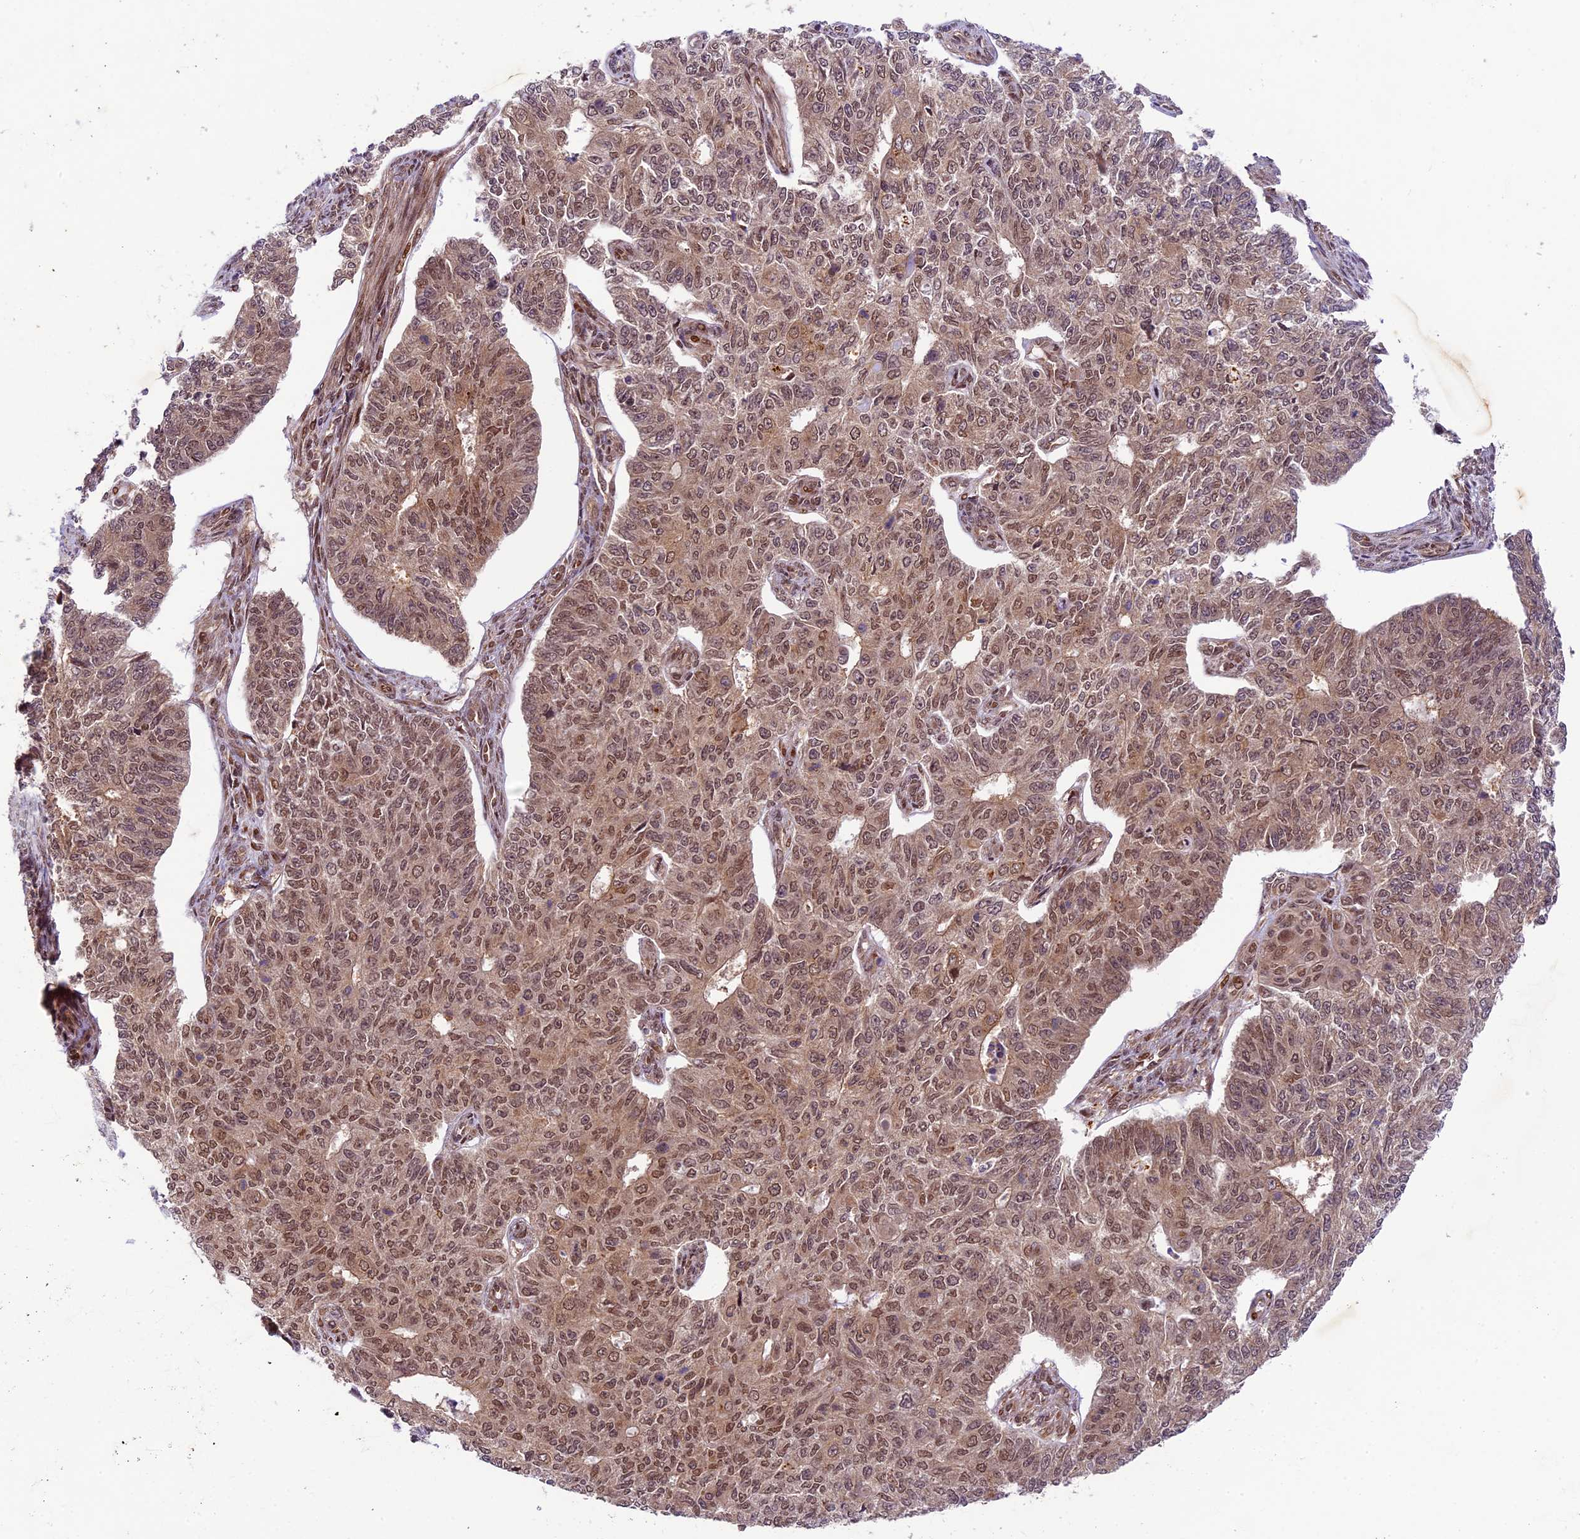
{"staining": {"intensity": "moderate", "quantity": ">75%", "location": "nuclear"}, "tissue": "endometrial cancer", "cell_type": "Tumor cells", "image_type": "cancer", "snomed": [{"axis": "morphology", "description": "Adenocarcinoma, NOS"}, {"axis": "topography", "description": "Endometrium"}], "caption": "The immunohistochemical stain highlights moderate nuclear positivity in tumor cells of endometrial cancer (adenocarcinoma) tissue. (DAB (3,3'-diaminobenzidine) IHC with brightfield microscopy, high magnification).", "gene": "NEK8", "patient": {"sex": "female", "age": 32}}